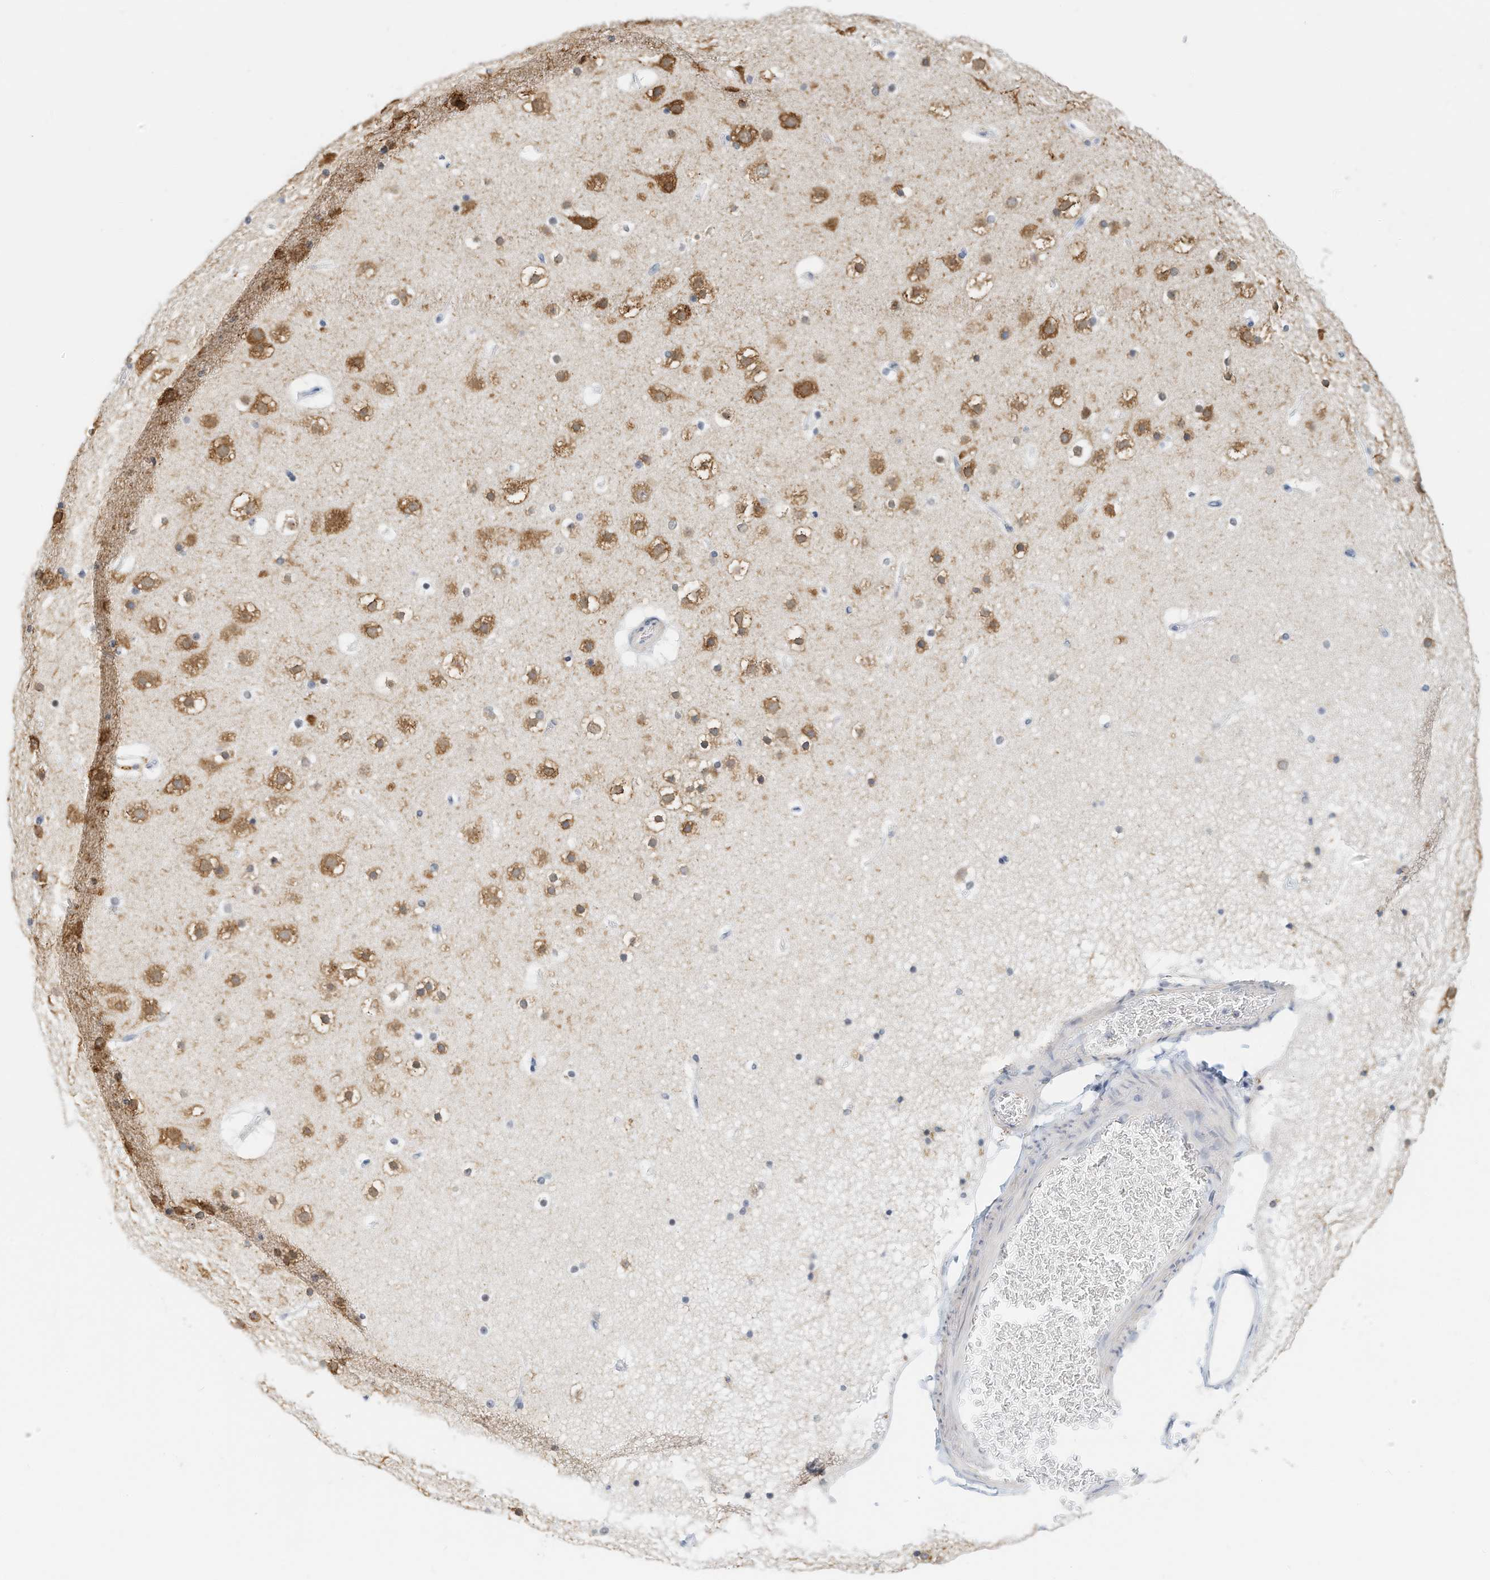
{"staining": {"intensity": "negative", "quantity": "none", "location": "none"}, "tissue": "cerebral cortex", "cell_type": "Endothelial cells", "image_type": "normal", "snomed": [{"axis": "morphology", "description": "Normal tissue, NOS"}, {"axis": "topography", "description": "Cerebral cortex"}], "caption": "This histopathology image is of unremarkable cerebral cortex stained with IHC to label a protein in brown with the nuclei are counter-stained blue. There is no positivity in endothelial cells. Nuclei are stained in blue.", "gene": "ARHGAP28", "patient": {"sex": "male", "age": 57}}